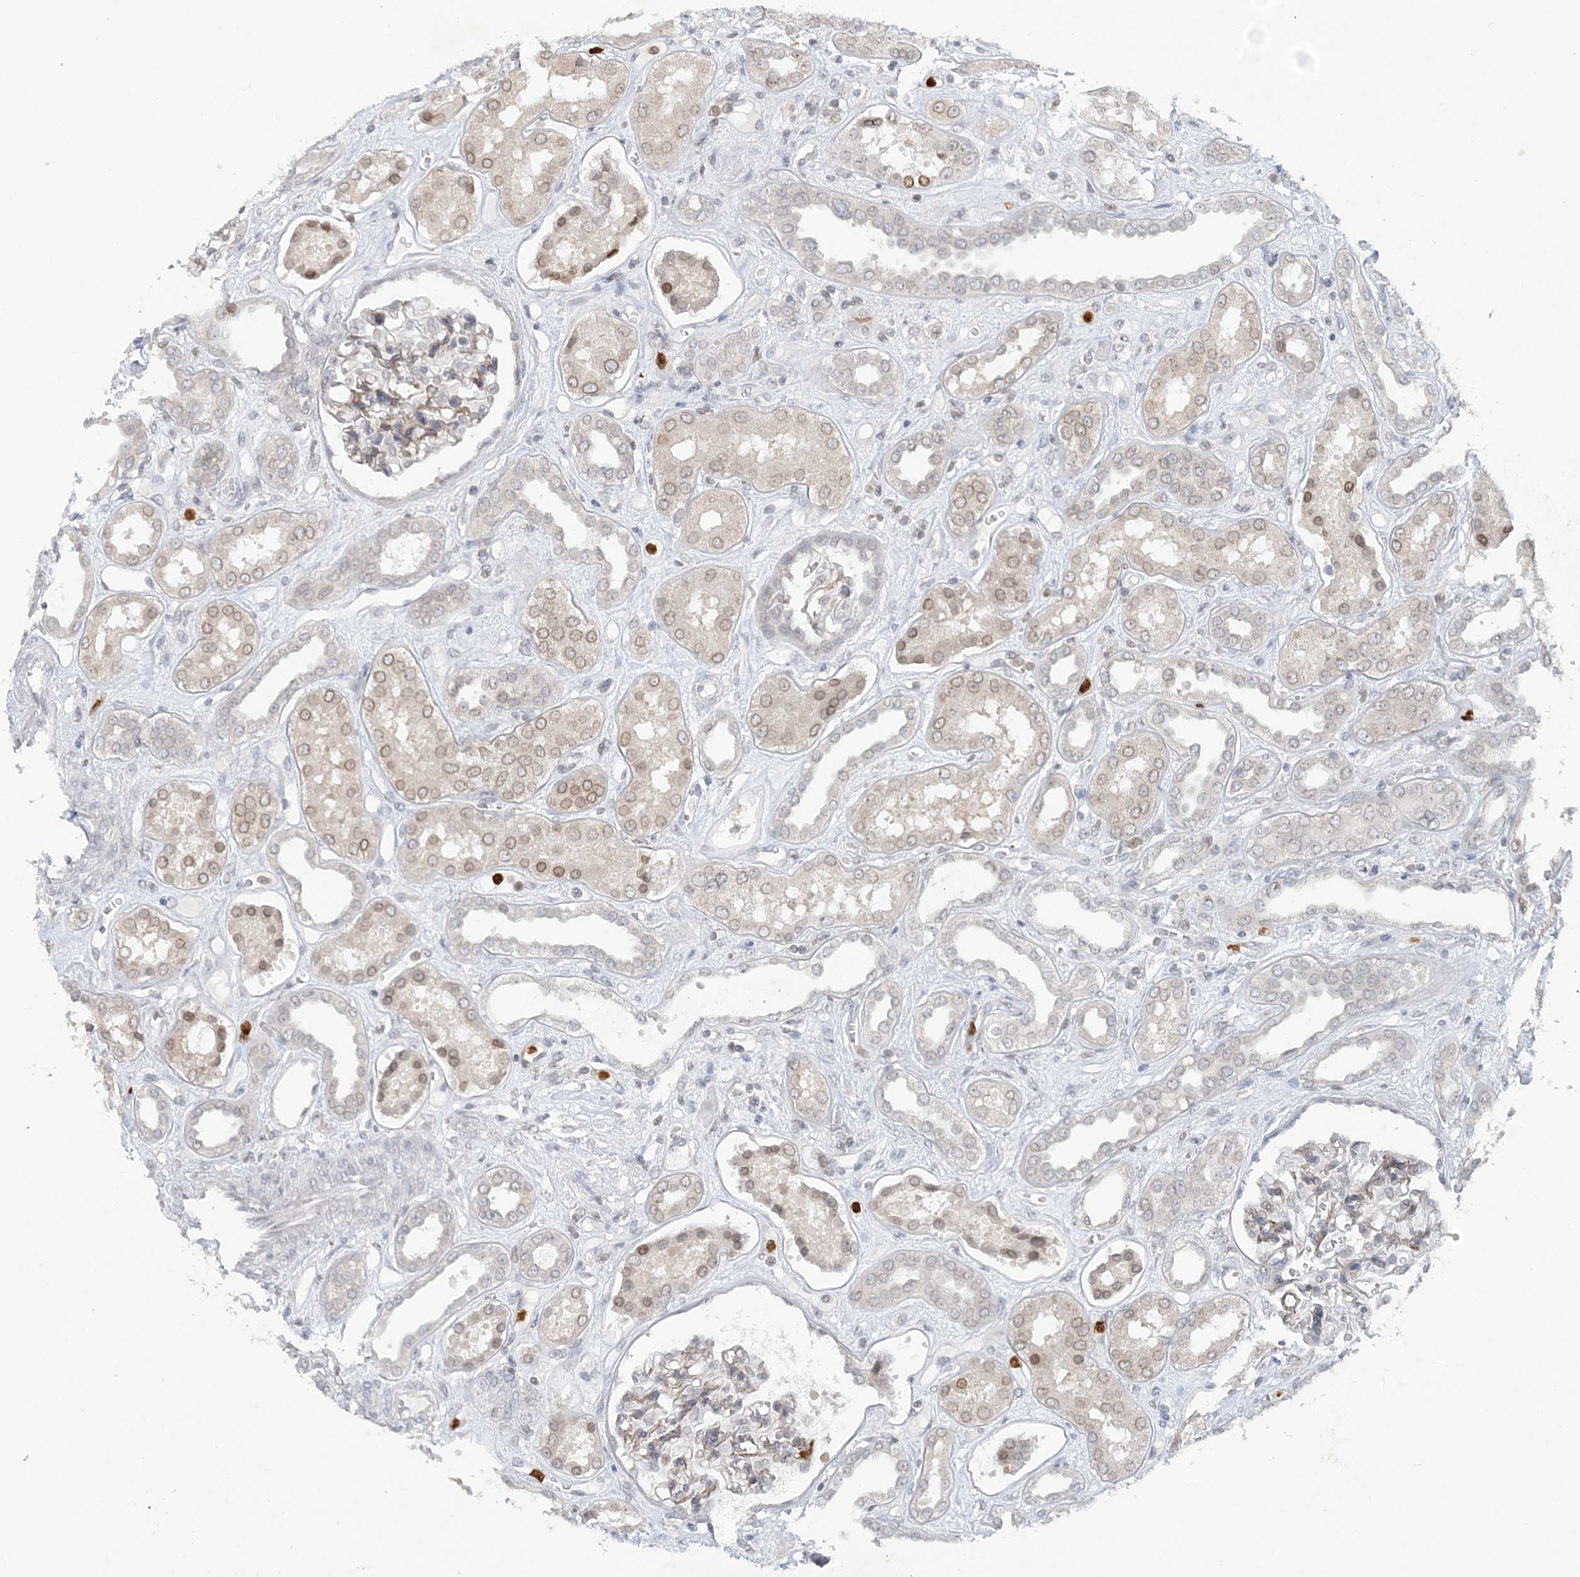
{"staining": {"intensity": "negative", "quantity": "none", "location": "none"}, "tissue": "kidney", "cell_type": "Cells in glomeruli", "image_type": "normal", "snomed": [{"axis": "morphology", "description": "Normal tissue, NOS"}, {"axis": "topography", "description": "Kidney"}], "caption": "The histopathology image shows no staining of cells in glomeruli in normal kidney. The staining was performed using DAB to visualize the protein expression in brown, while the nuclei were stained in blue with hematoxylin (Magnification: 20x).", "gene": "NUP54", "patient": {"sex": "male", "age": 59}}